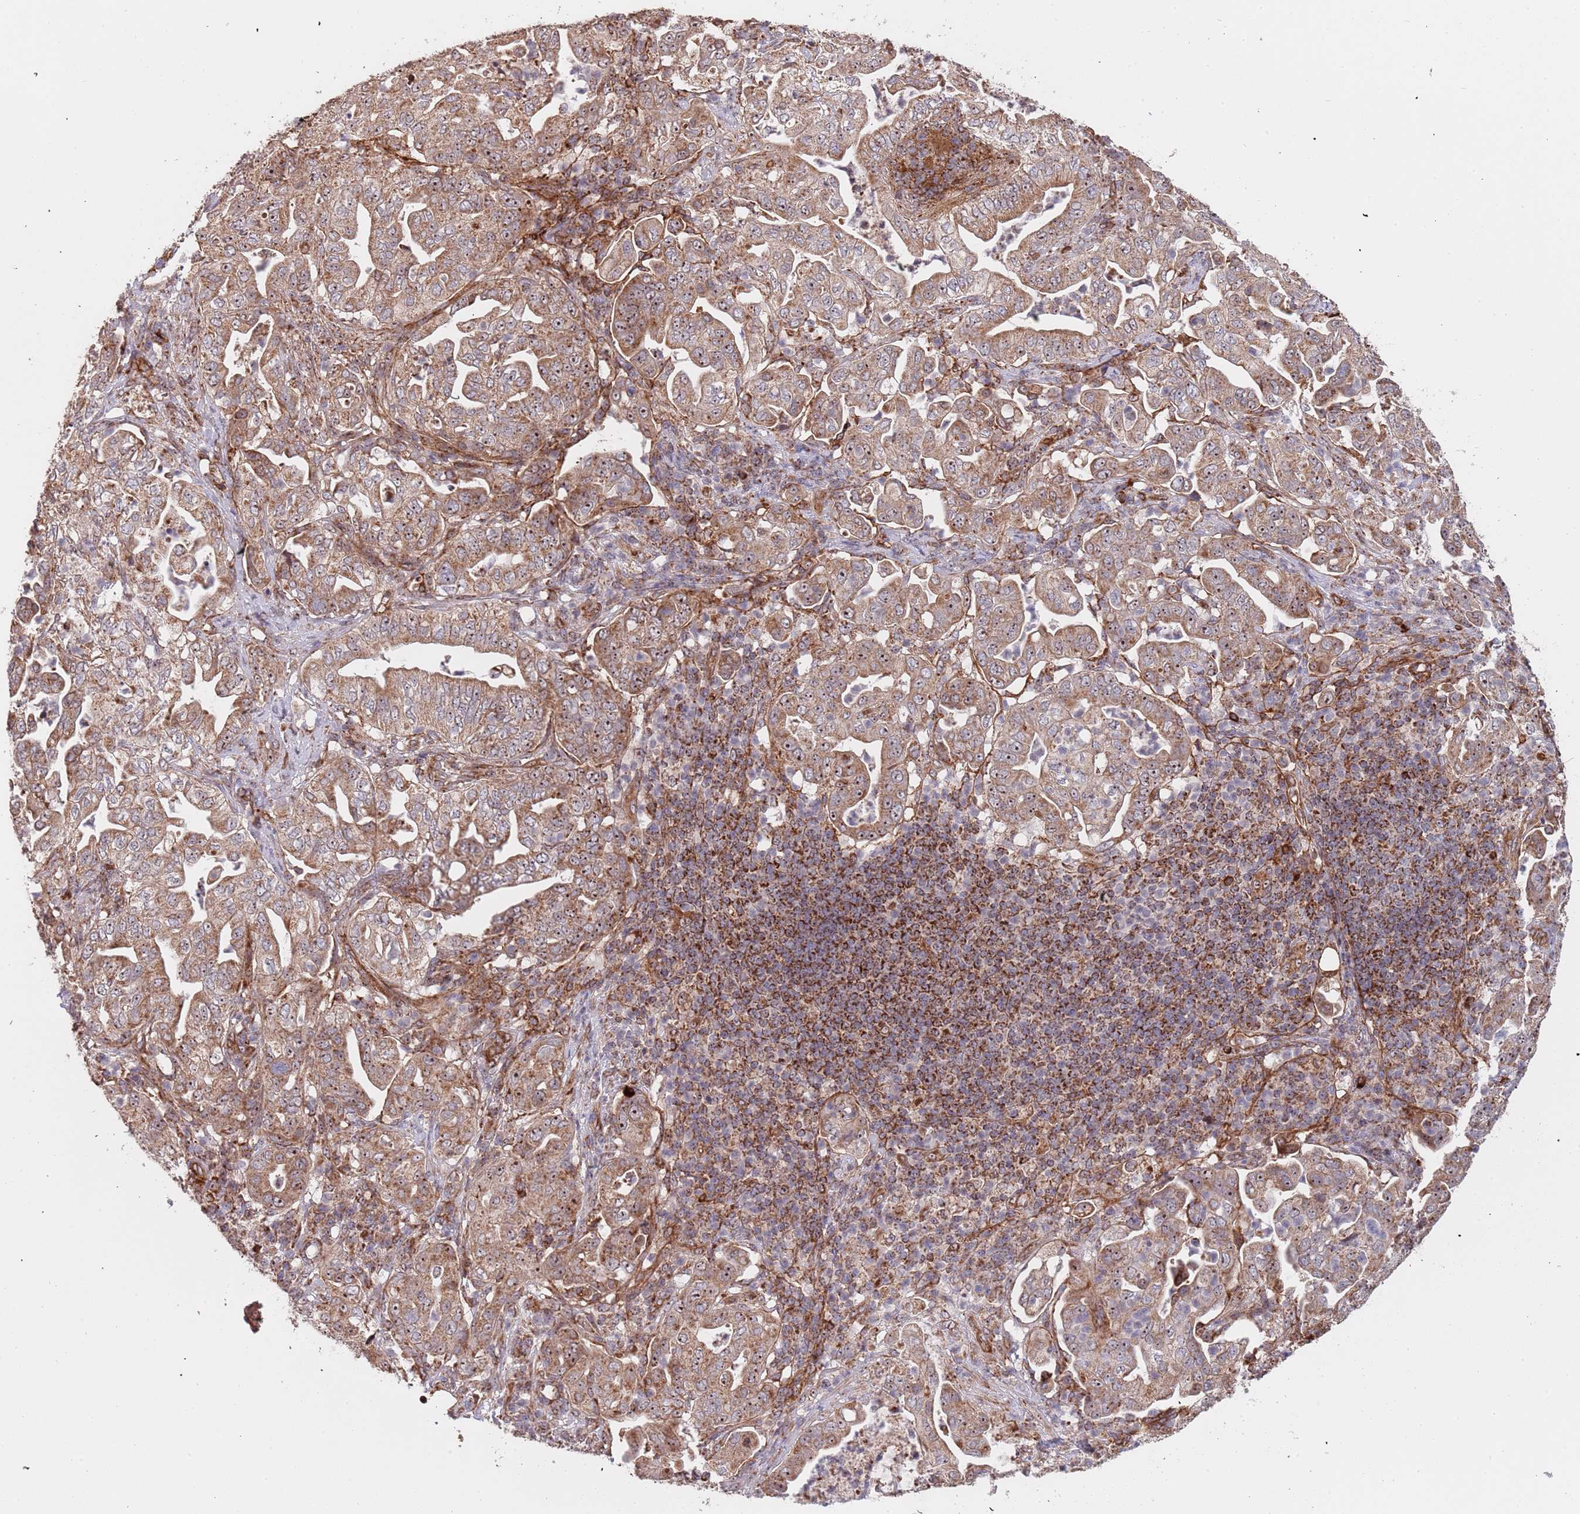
{"staining": {"intensity": "moderate", "quantity": ">75%", "location": "cytoplasmic/membranous,nuclear"}, "tissue": "pancreatic cancer", "cell_type": "Tumor cells", "image_type": "cancer", "snomed": [{"axis": "morphology", "description": "Normal tissue, NOS"}, {"axis": "morphology", "description": "Adenocarcinoma, NOS"}, {"axis": "topography", "description": "Lymph node"}, {"axis": "topography", "description": "Pancreas"}], "caption": "The image exhibits staining of adenocarcinoma (pancreatic), revealing moderate cytoplasmic/membranous and nuclear protein expression (brown color) within tumor cells.", "gene": "DCHS1", "patient": {"sex": "female", "age": 67}}